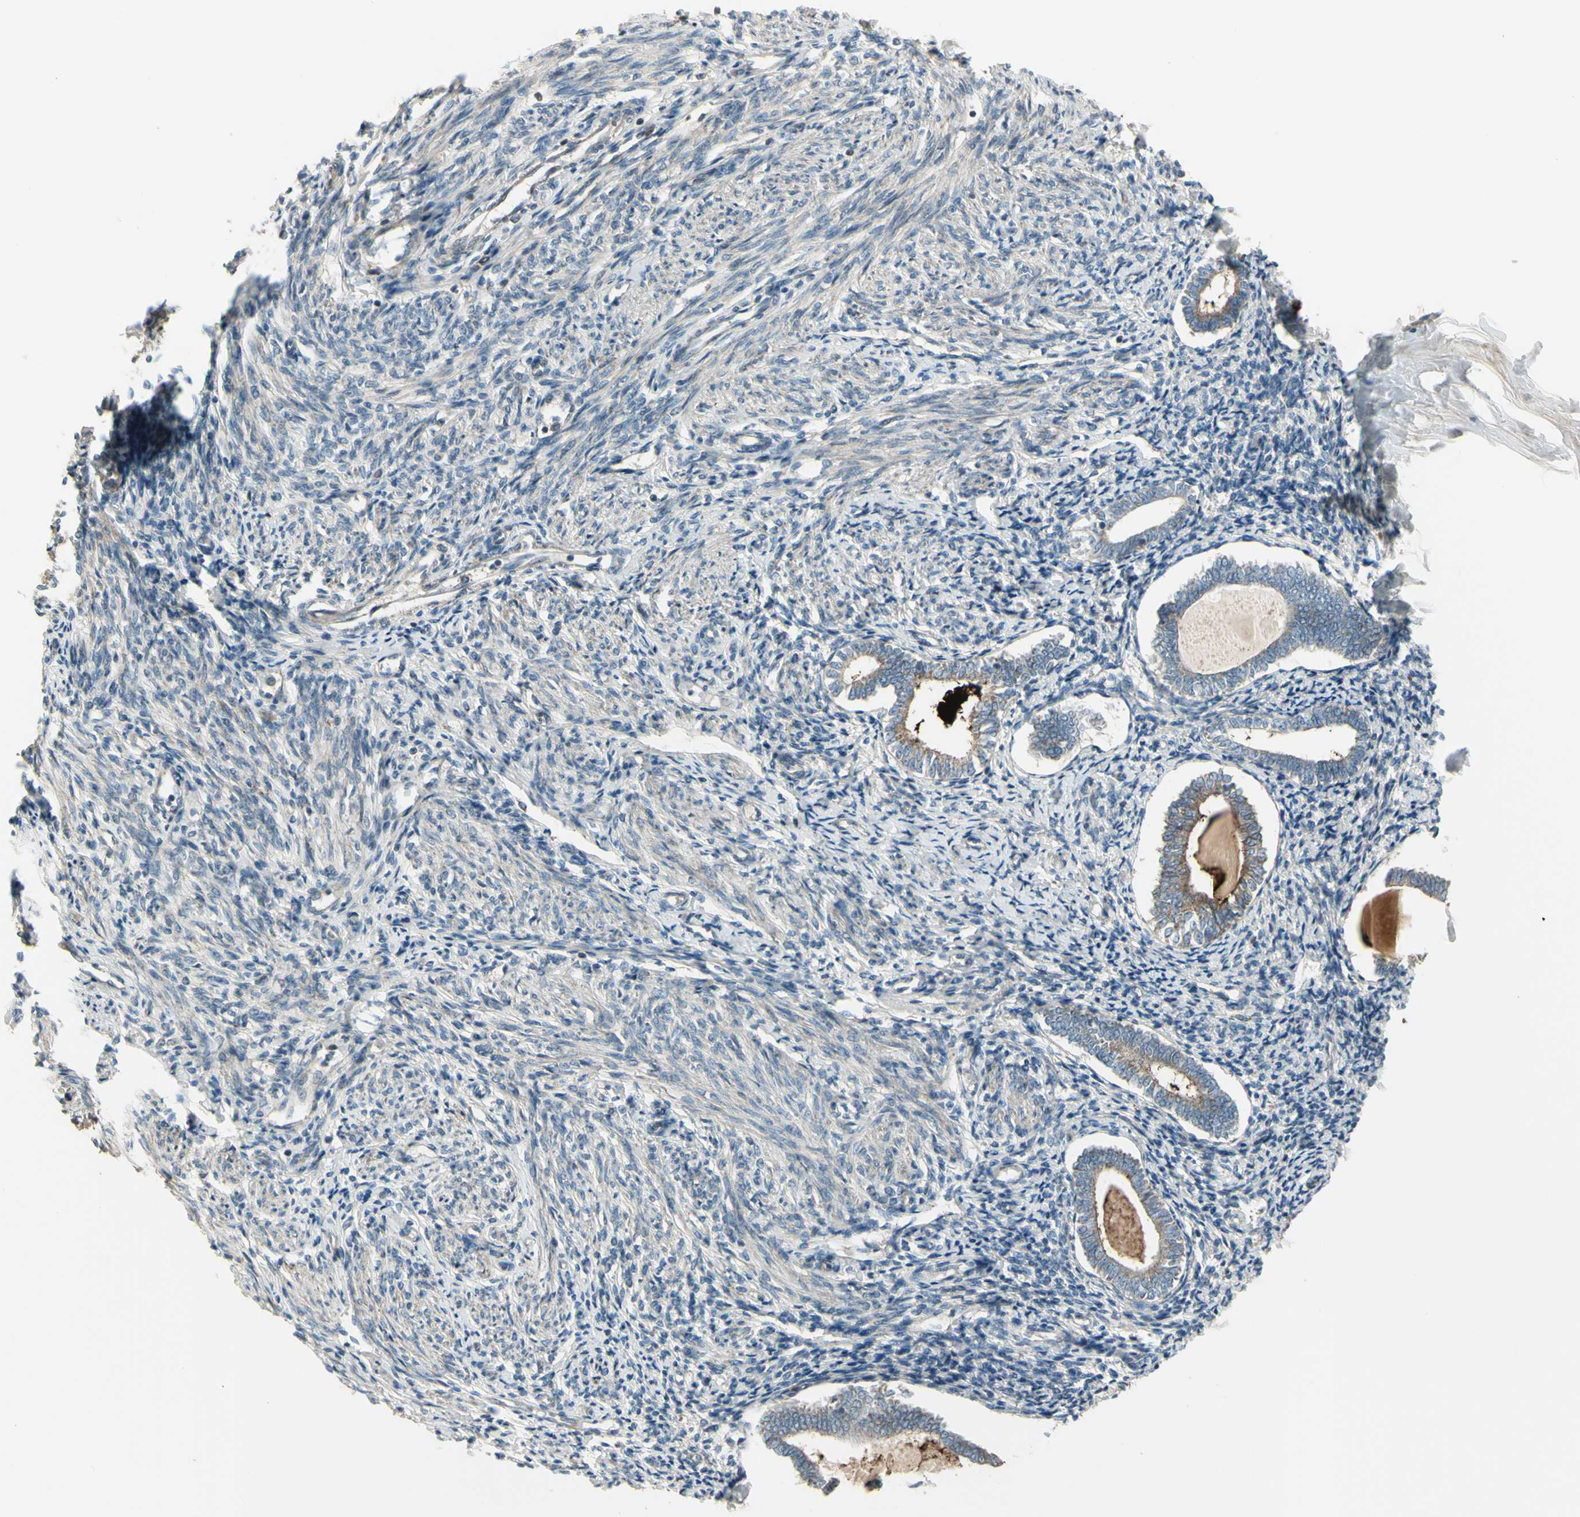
{"staining": {"intensity": "moderate", "quantity": "25%-75%", "location": "cytoplasmic/membranous"}, "tissue": "endometrium", "cell_type": "Cells in endometrial stroma", "image_type": "normal", "snomed": [{"axis": "morphology", "description": "Normal tissue, NOS"}, {"axis": "topography", "description": "Endometrium"}], "caption": "Endometrium stained with DAB (3,3'-diaminobenzidine) immunohistochemistry (IHC) shows medium levels of moderate cytoplasmic/membranous positivity in about 25%-75% of cells in endometrial stroma.", "gene": "OSTM1", "patient": {"sex": "female", "age": 71}}